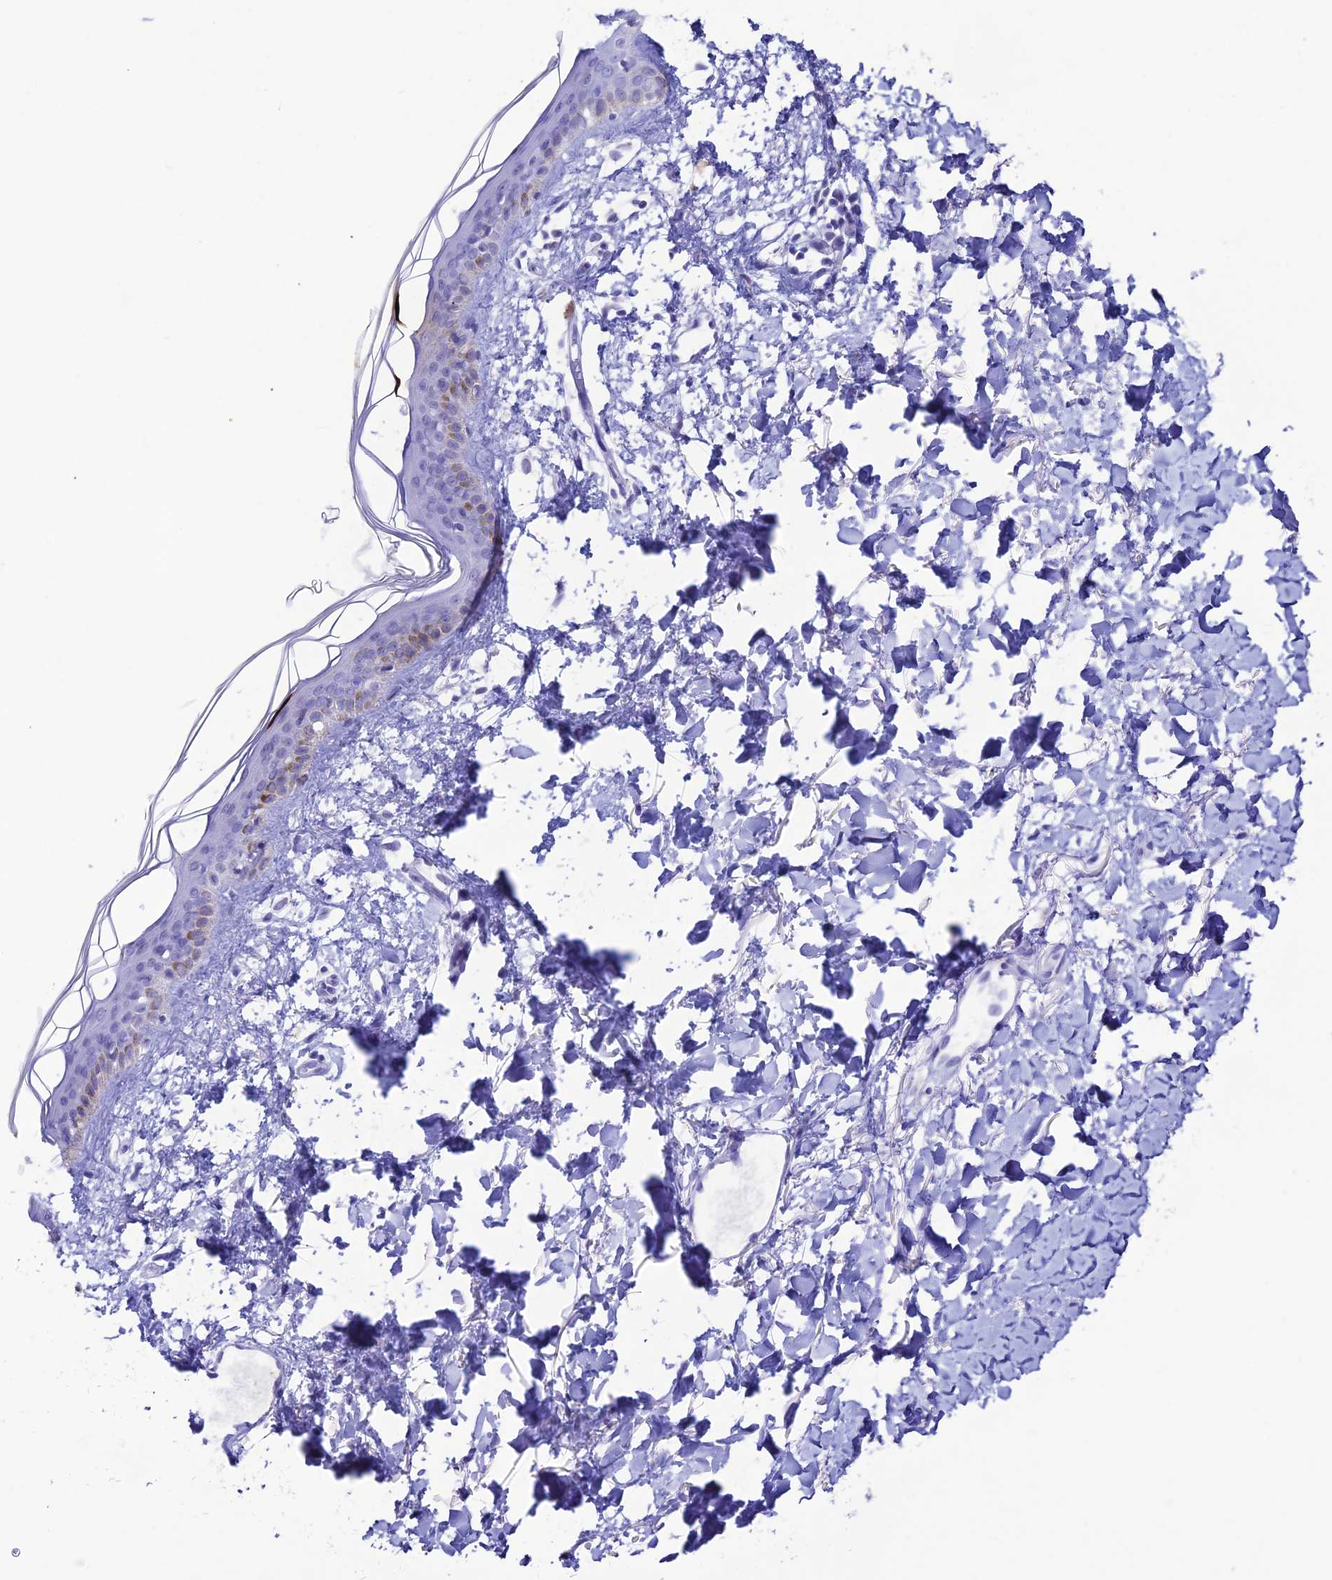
{"staining": {"intensity": "negative", "quantity": "none", "location": "none"}, "tissue": "skin", "cell_type": "Fibroblasts", "image_type": "normal", "snomed": [{"axis": "morphology", "description": "Normal tissue, NOS"}, {"axis": "topography", "description": "Skin"}], "caption": "A high-resolution micrograph shows IHC staining of benign skin, which displays no significant expression in fibroblasts.", "gene": "MFSD2B", "patient": {"sex": "female", "age": 58}}